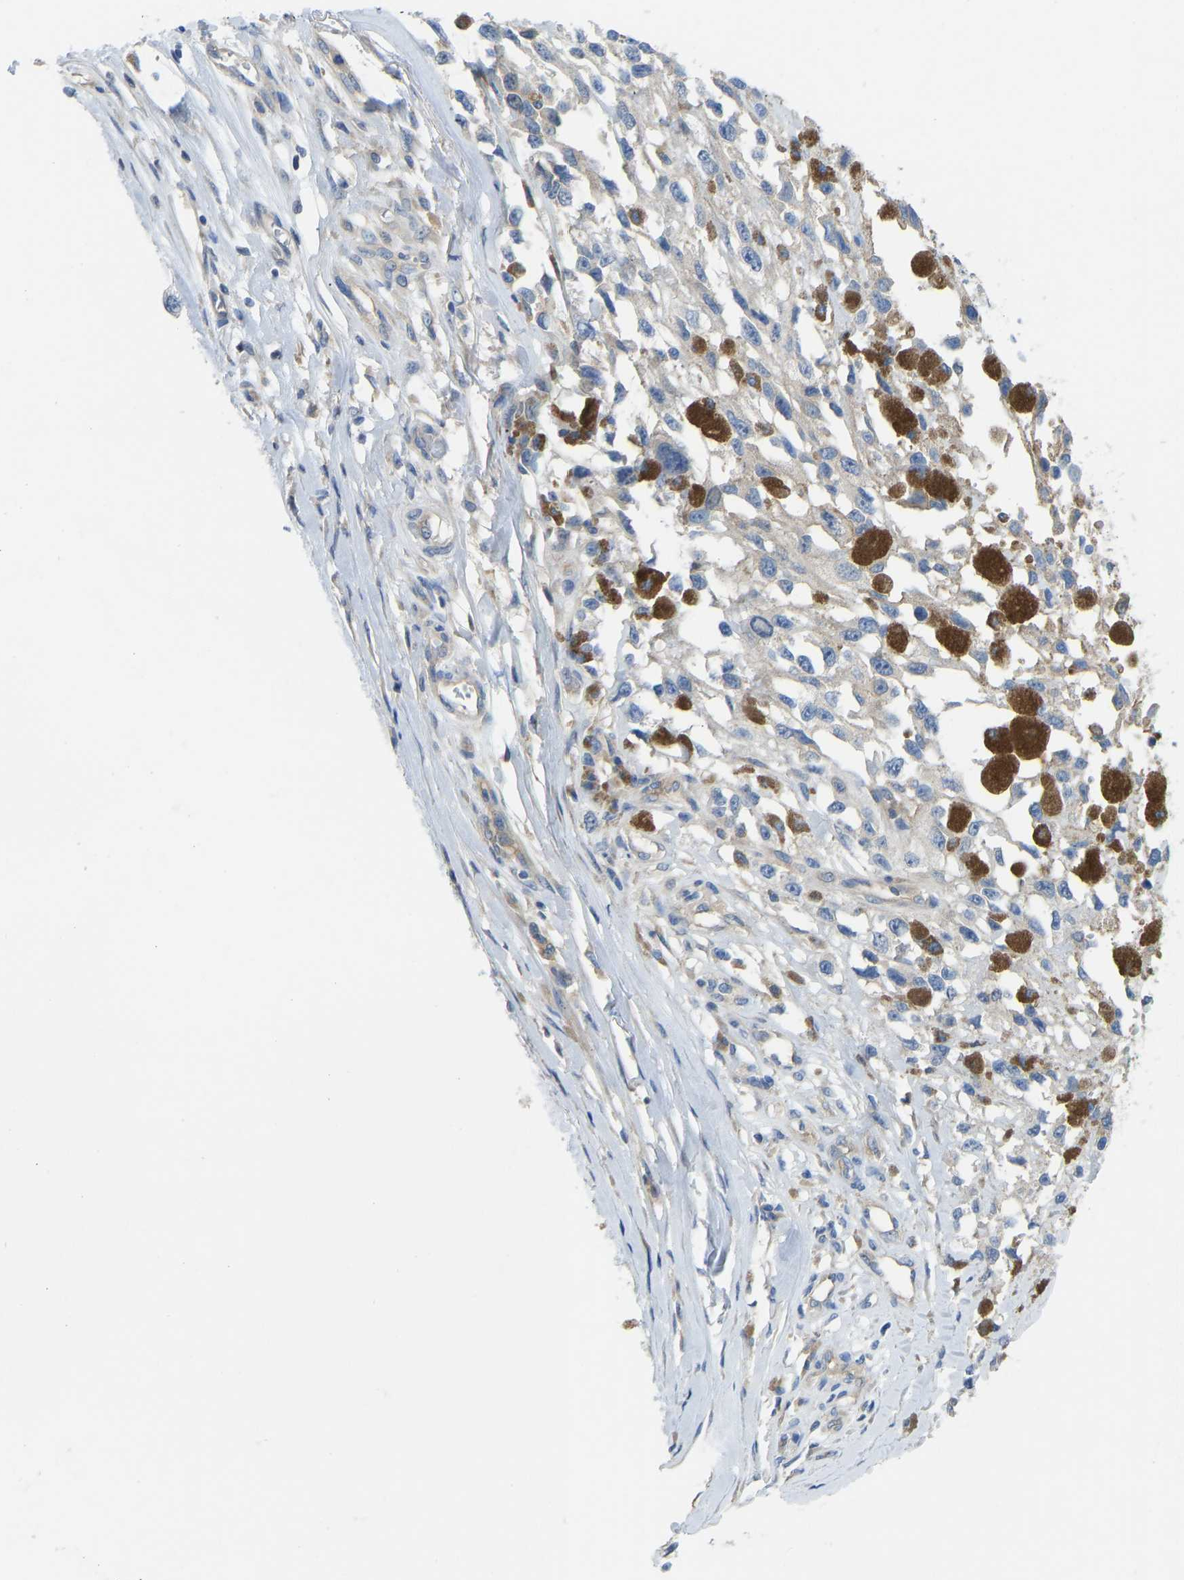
{"staining": {"intensity": "weak", "quantity": "<25%", "location": "cytoplasmic/membranous"}, "tissue": "melanoma", "cell_type": "Tumor cells", "image_type": "cancer", "snomed": [{"axis": "morphology", "description": "Malignant melanoma, Metastatic site"}, {"axis": "topography", "description": "Lymph node"}], "caption": "This is an immunohistochemistry micrograph of melanoma. There is no expression in tumor cells.", "gene": "PPP3CA", "patient": {"sex": "male", "age": 59}}